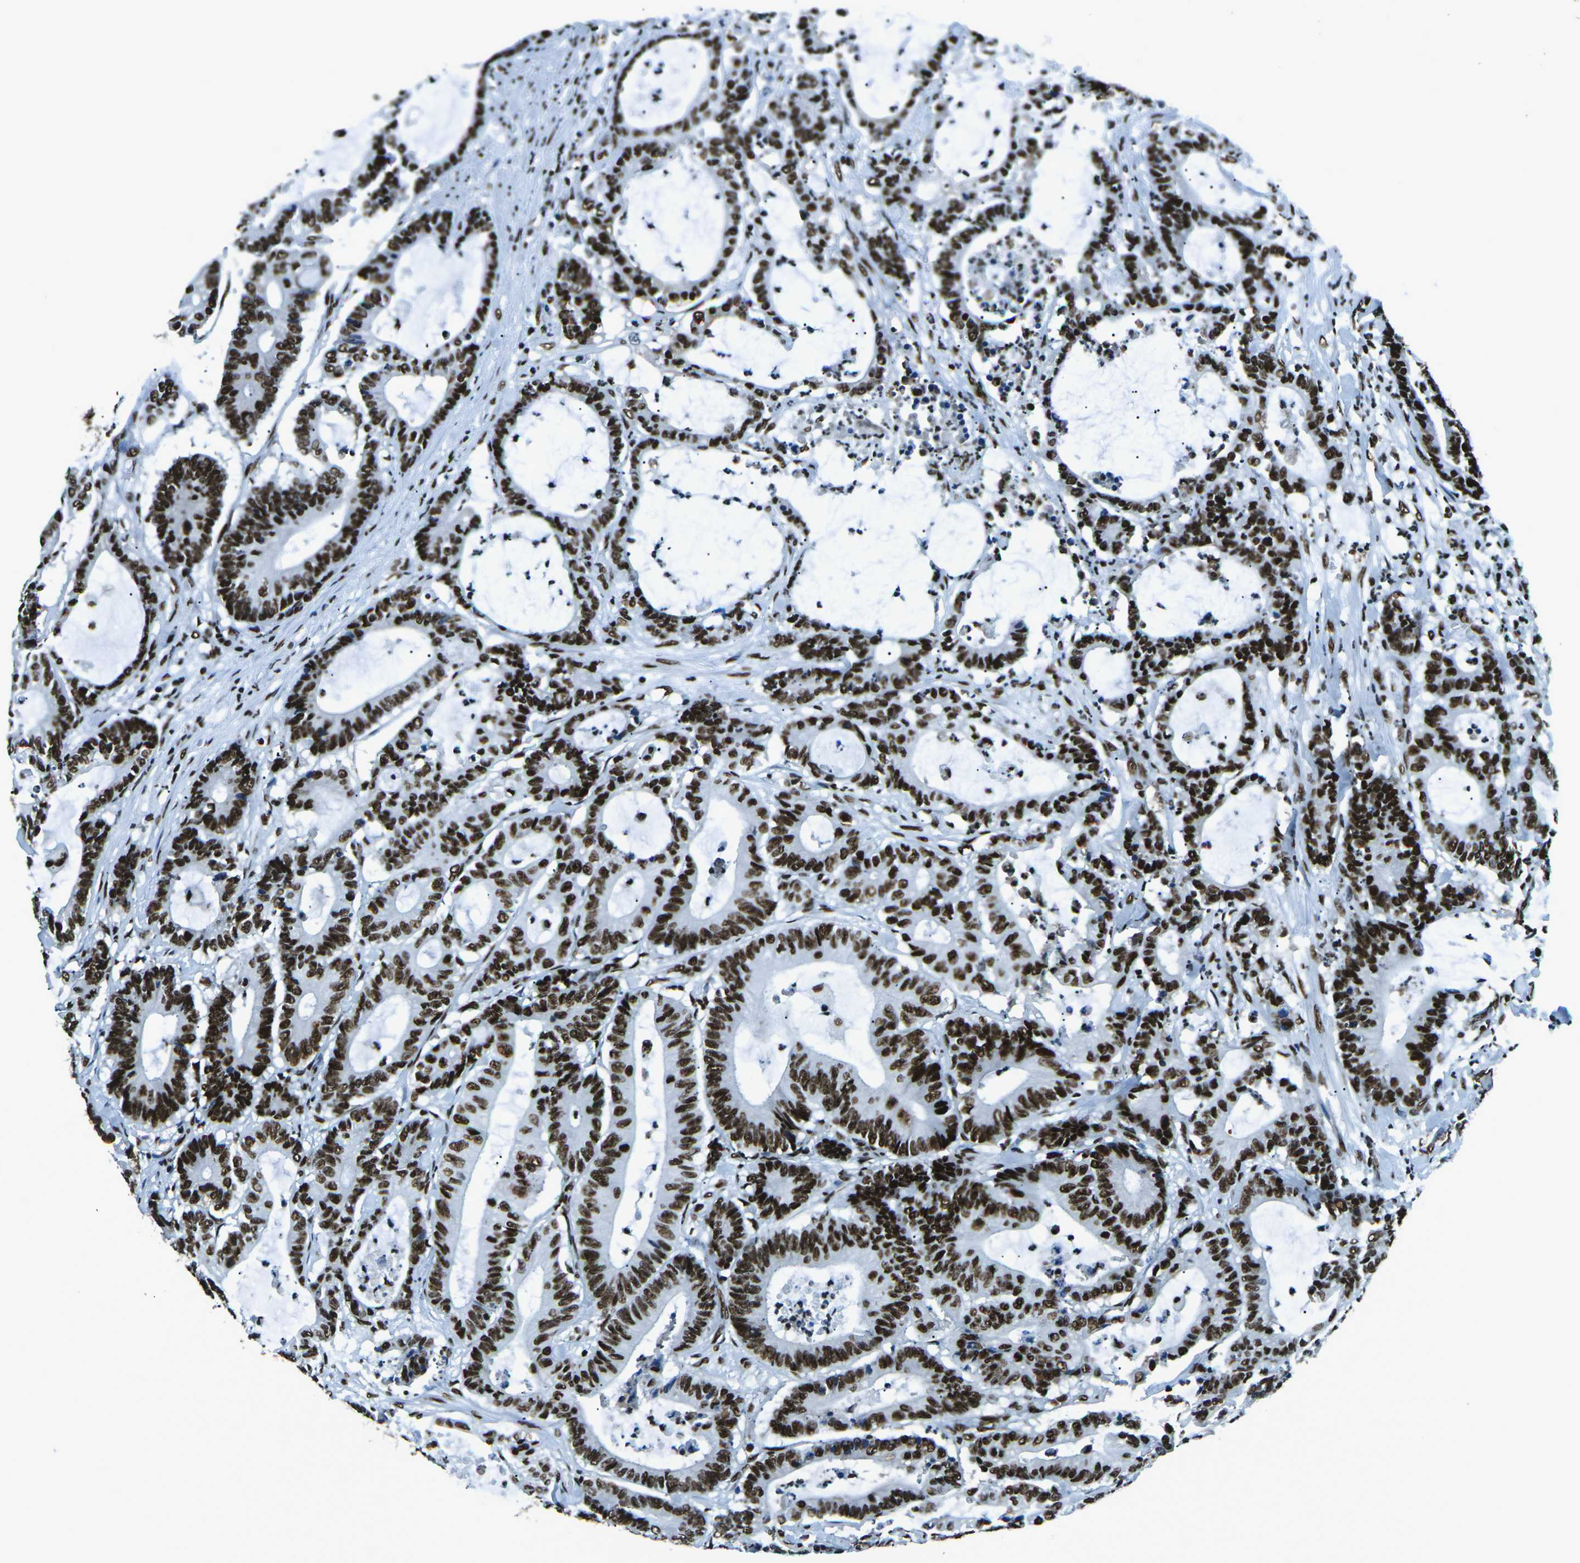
{"staining": {"intensity": "strong", "quantity": ">75%", "location": "nuclear"}, "tissue": "colorectal cancer", "cell_type": "Tumor cells", "image_type": "cancer", "snomed": [{"axis": "morphology", "description": "Adenocarcinoma, NOS"}, {"axis": "topography", "description": "Colon"}], "caption": "High-magnification brightfield microscopy of colorectal cancer (adenocarcinoma) stained with DAB (brown) and counterstained with hematoxylin (blue). tumor cells exhibit strong nuclear staining is present in about>75% of cells.", "gene": "HNRNPL", "patient": {"sex": "female", "age": 84}}